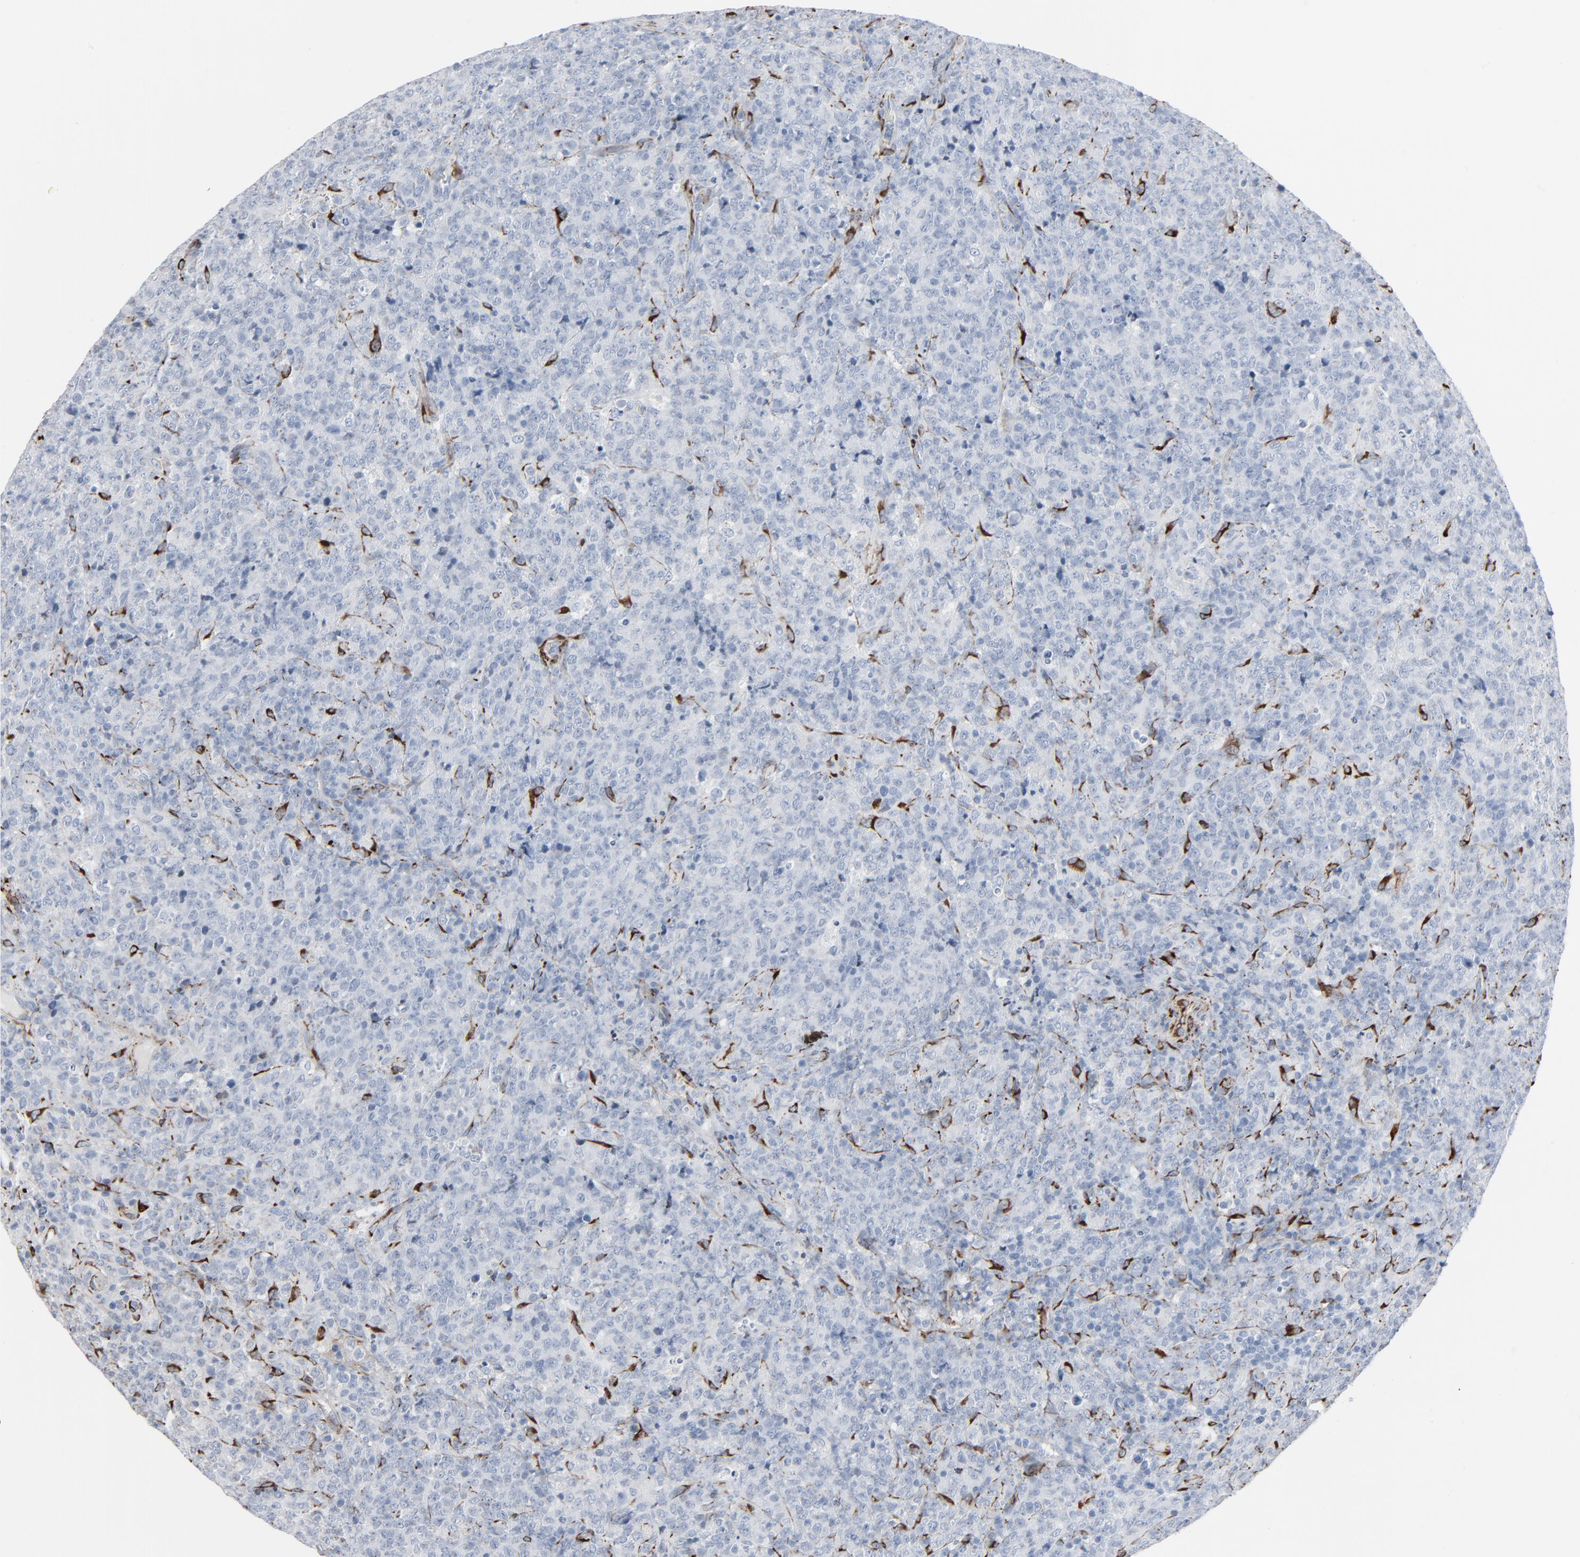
{"staining": {"intensity": "negative", "quantity": "none", "location": "none"}, "tissue": "lymphoma", "cell_type": "Tumor cells", "image_type": "cancer", "snomed": [{"axis": "morphology", "description": "Malignant lymphoma, non-Hodgkin's type, High grade"}, {"axis": "topography", "description": "Tonsil"}], "caption": "Immunohistochemistry of malignant lymphoma, non-Hodgkin's type (high-grade) demonstrates no staining in tumor cells. (DAB (3,3'-diaminobenzidine) immunohistochemistry (IHC) with hematoxylin counter stain).", "gene": "BGN", "patient": {"sex": "female", "age": 36}}